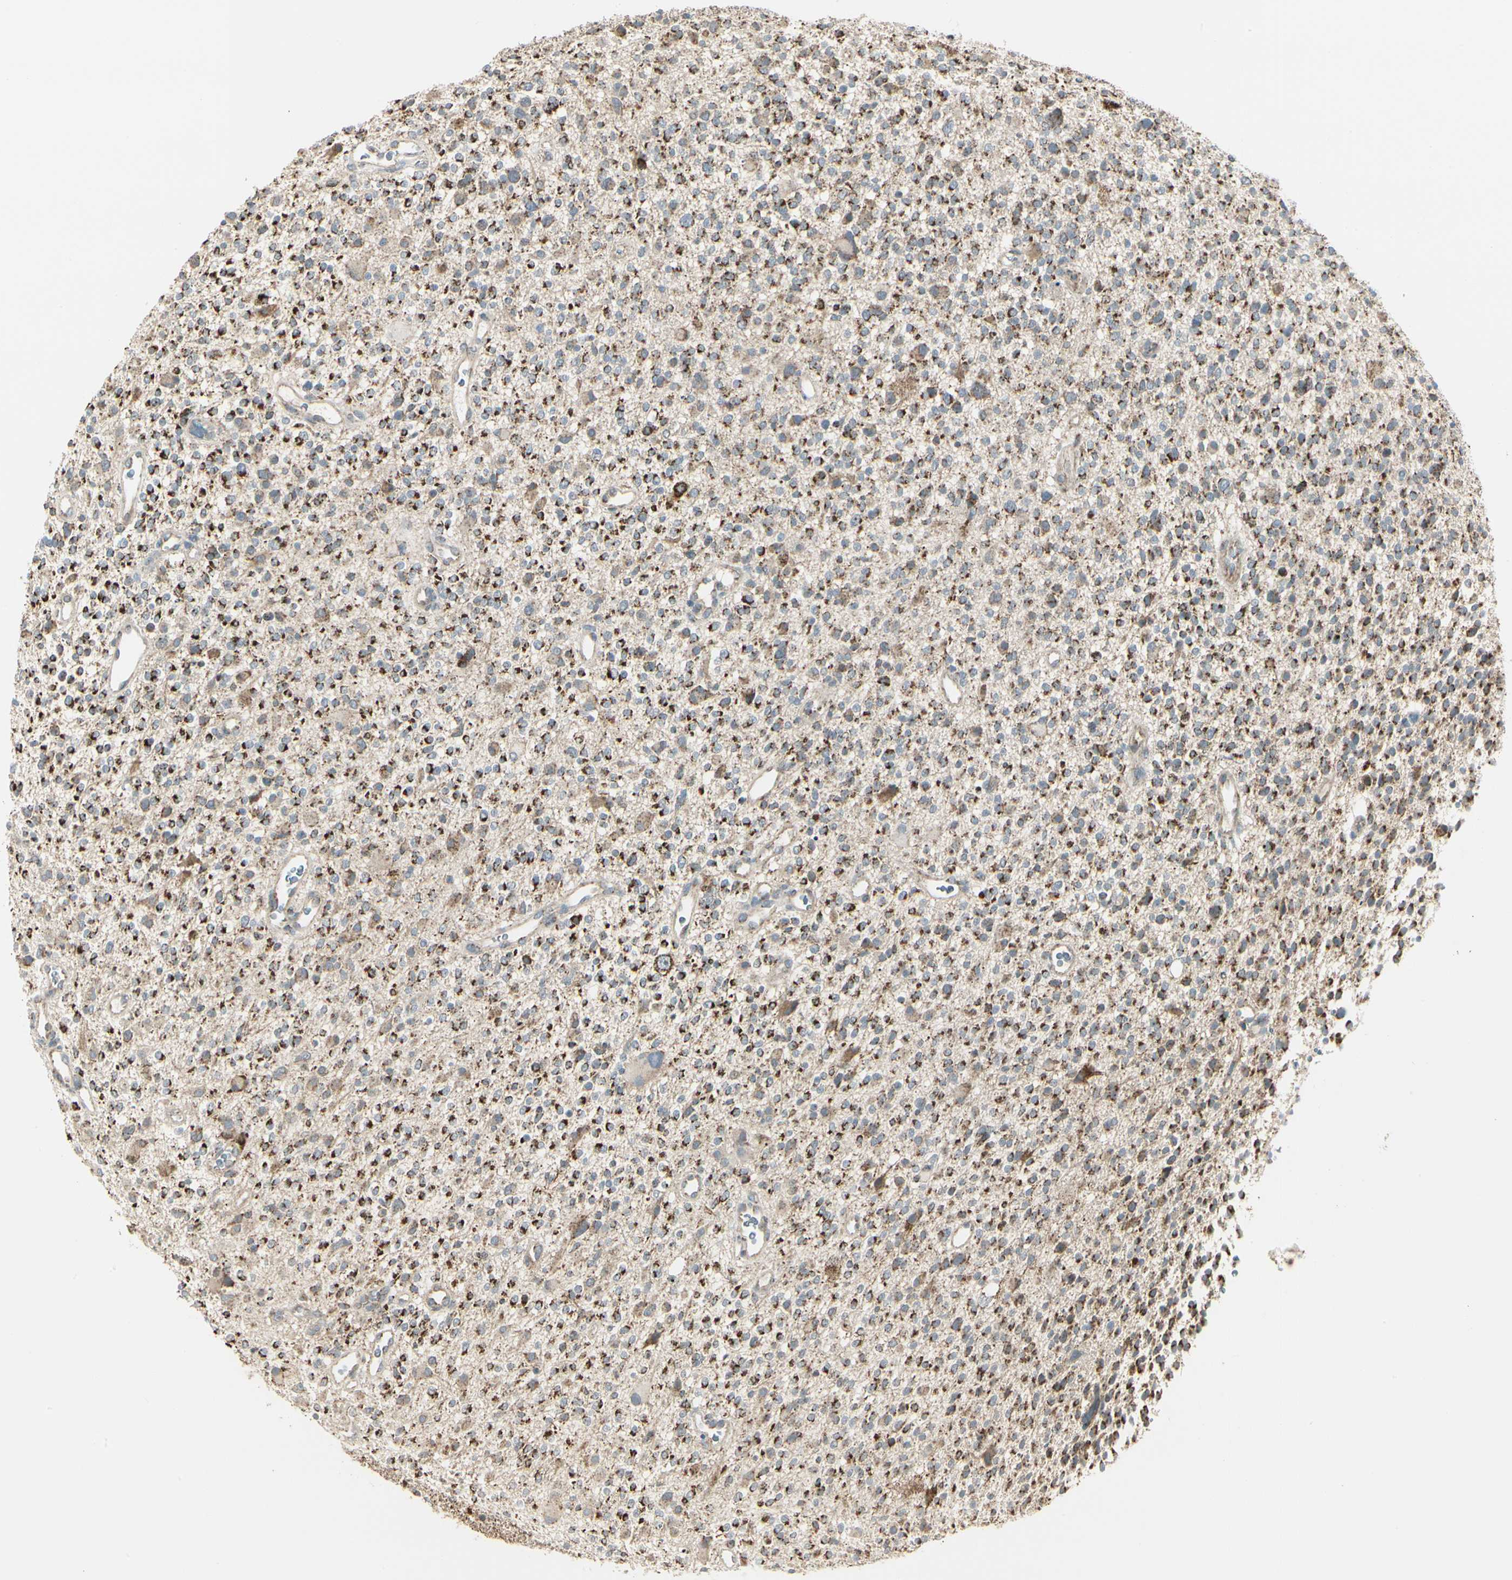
{"staining": {"intensity": "strong", "quantity": ">75%", "location": "cytoplasmic/membranous"}, "tissue": "glioma", "cell_type": "Tumor cells", "image_type": "cancer", "snomed": [{"axis": "morphology", "description": "Glioma, malignant, High grade"}, {"axis": "topography", "description": "Brain"}], "caption": "The image displays immunohistochemical staining of malignant glioma (high-grade). There is strong cytoplasmic/membranous positivity is seen in about >75% of tumor cells.", "gene": "ANKS6", "patient": {"sex": "male", "age": 48}}